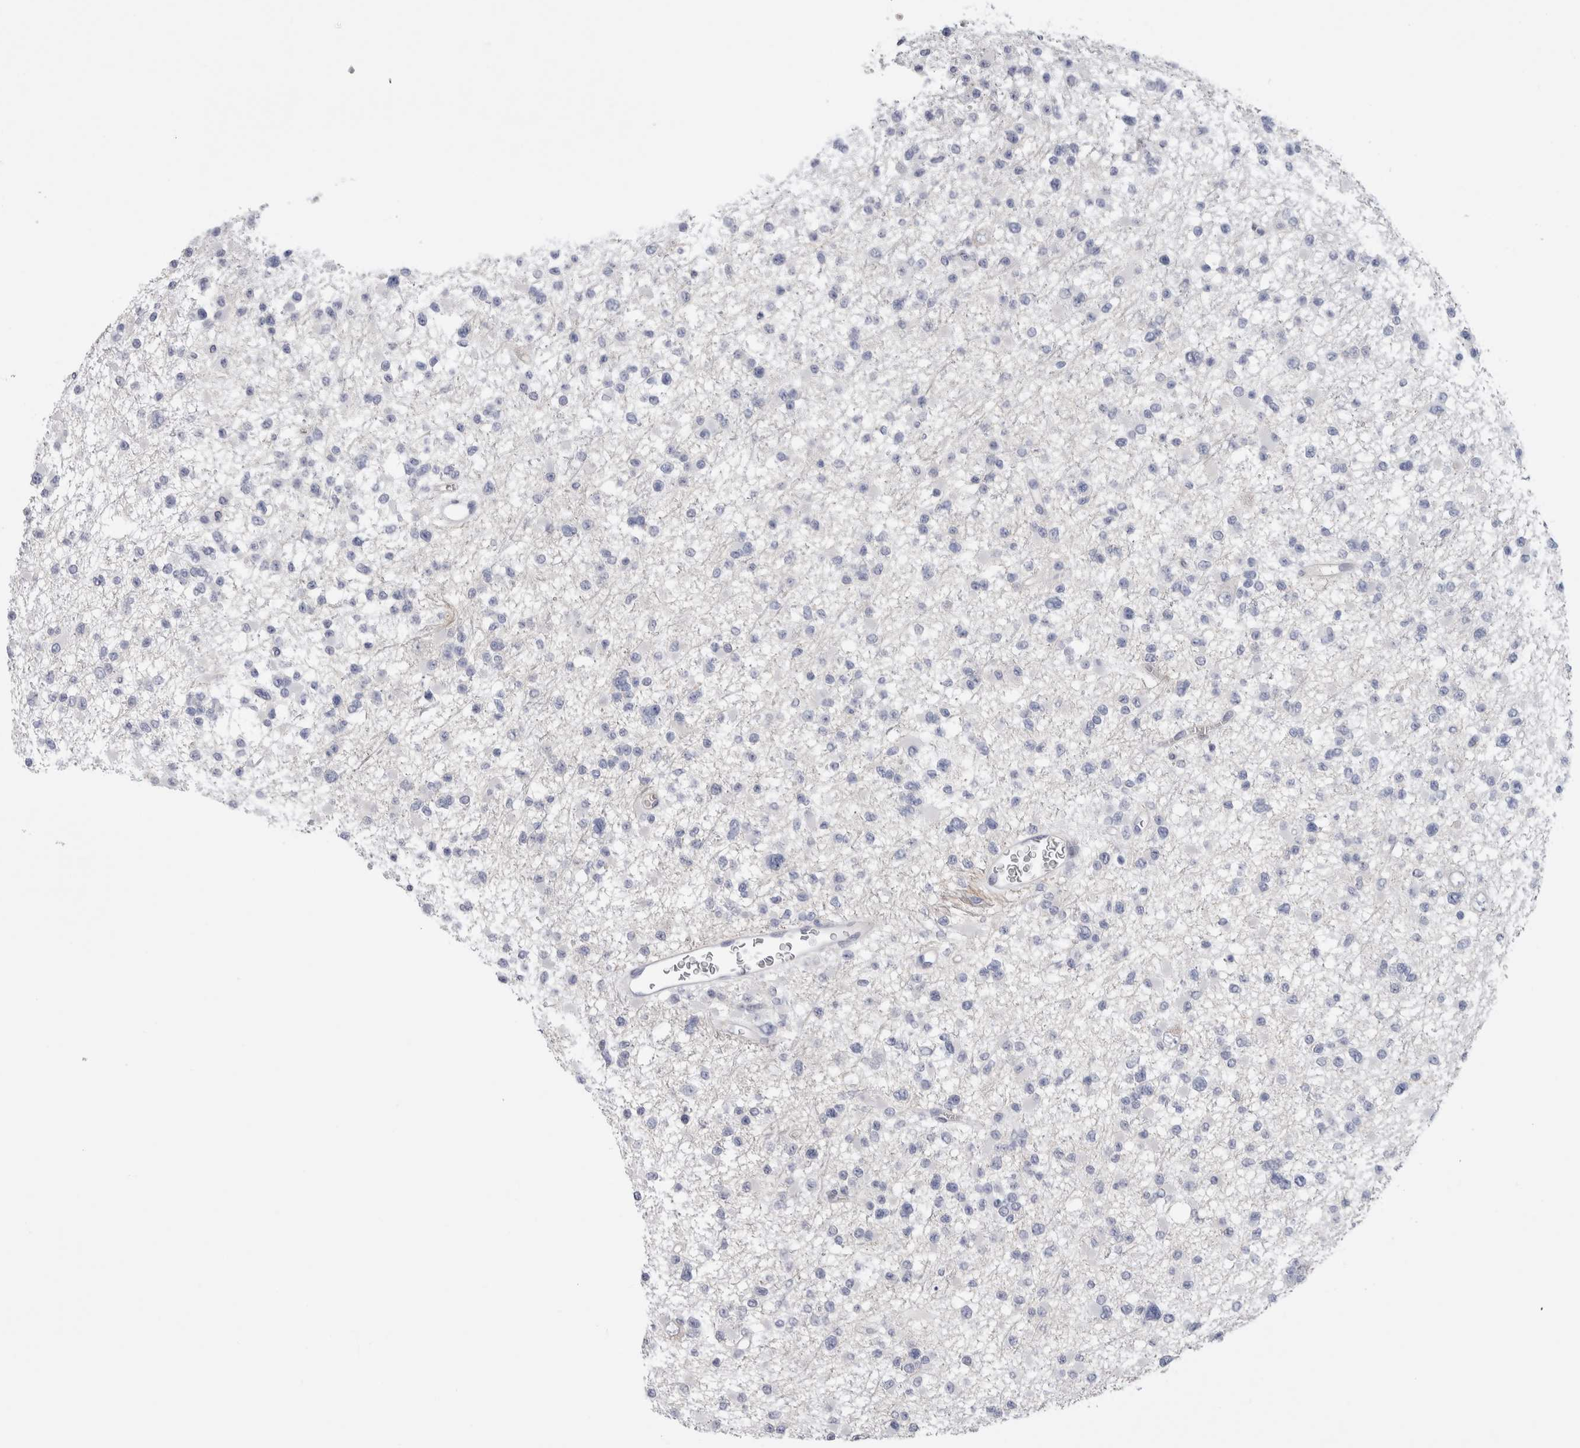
{"staining": {"intensity": "negative", "quantity": "none", "location": "none"}, "tissue": "glioma", "cell_type": "Tumor cells", "image_type": "cancer", "snomed": [{"axis": "morphology", "description": "Glioma, malignant, Low grade"}, {"axis": "topography", "description": "Brain"}], "caption": "Photomicrograph shows no significant protein positivity in tumor cells of glioma.", "gene": "DMTN", "patient": {"sex": "female", "age": 22}}